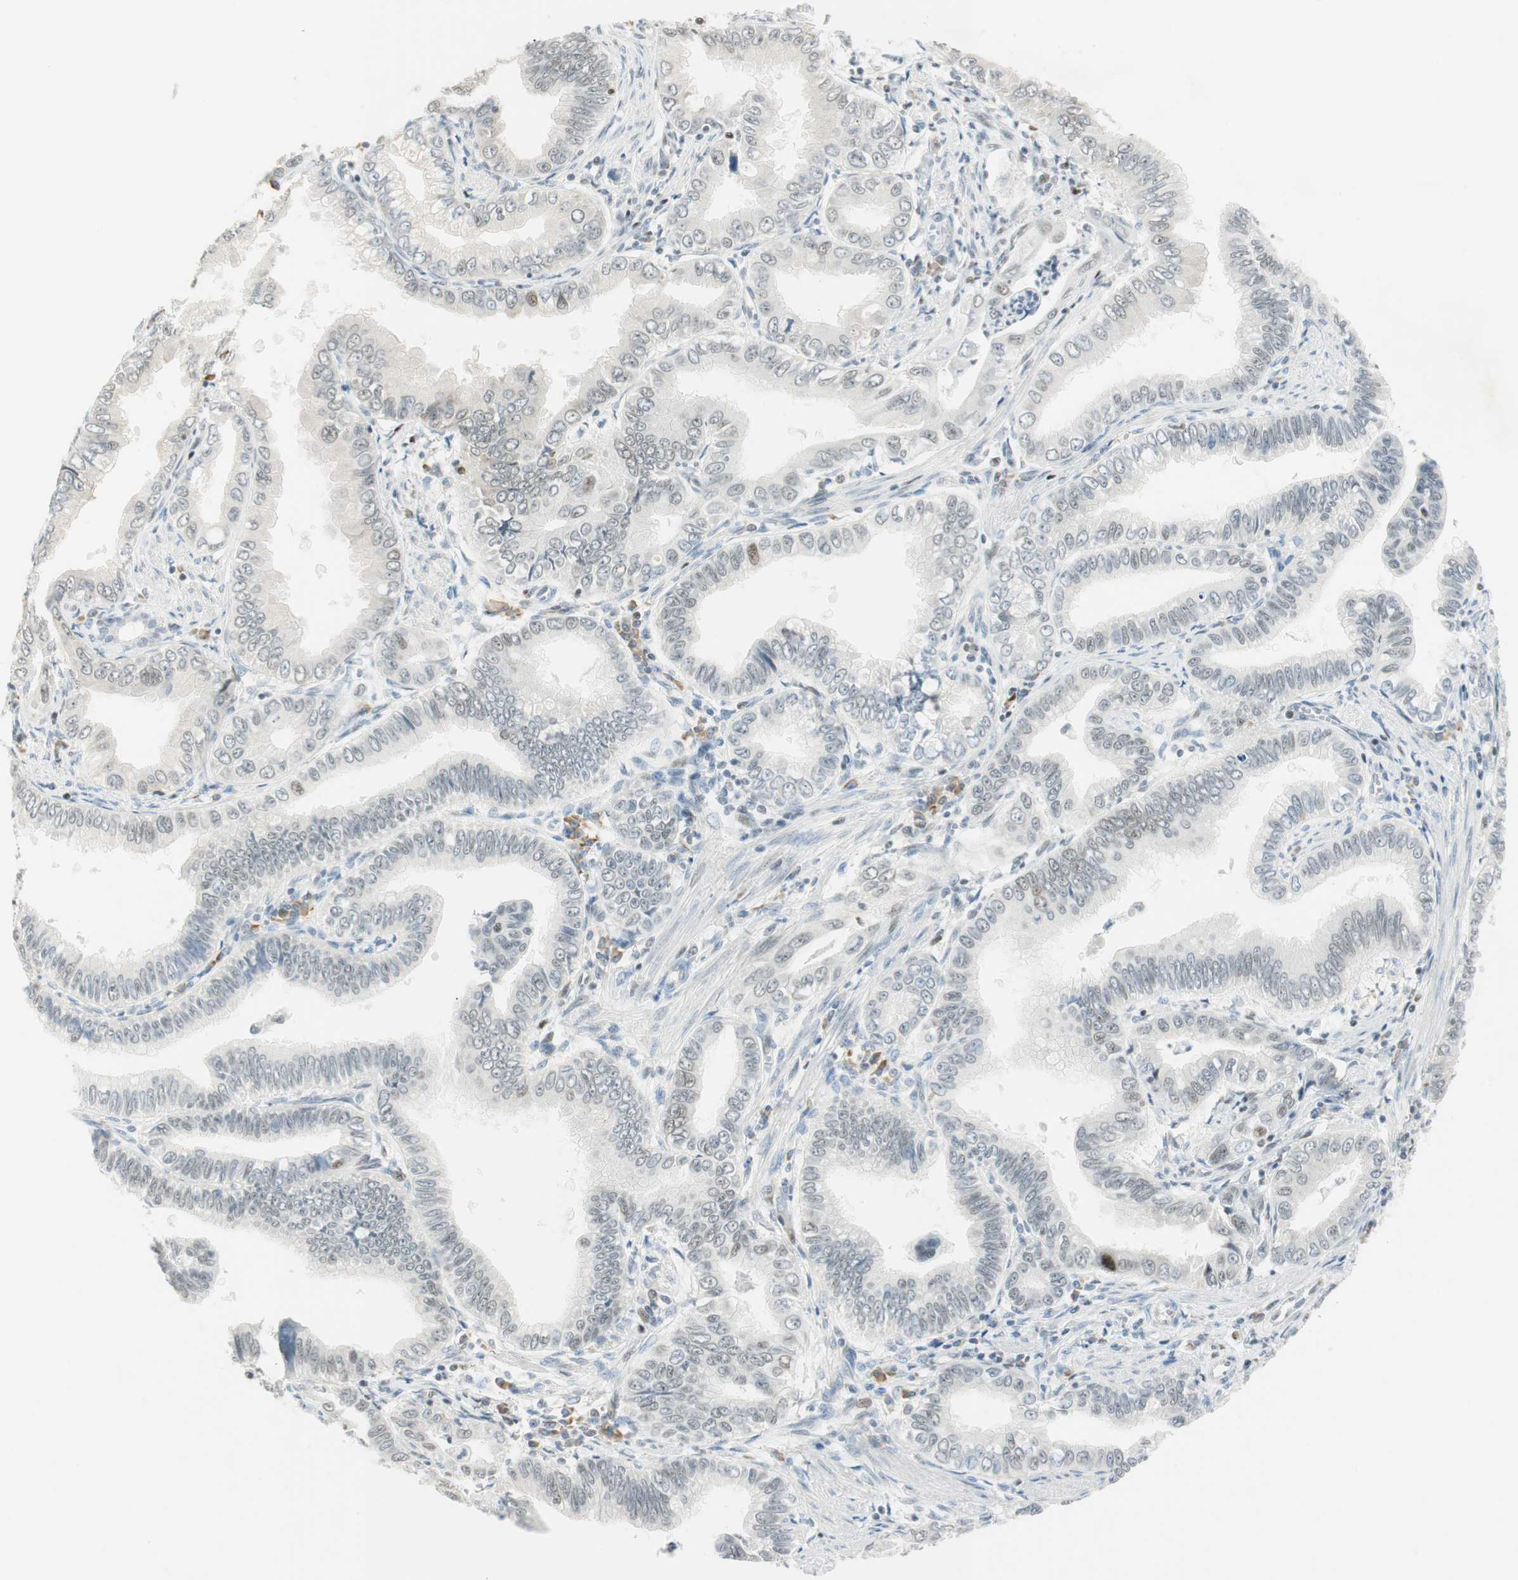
{"staining": {"intensity": "weak", "quantity": "<25%", "location": "cytoplasmic/membranous,nuclear"}, "tissue": "pancreatic cancer", "cell_type": "Tumor cells", "image_type": "cancer", "snomed": [{"axis": "morphology", "description": "Normal tissue, NOS"}, {"axis": "topography", "description": "Lymph node"}], "caption": "Pancreatic cancer stained for a protein using IHC displays no expression tumor cells.", "gene": "MSX2", "patient": {"sex": "male", "age": 50}}